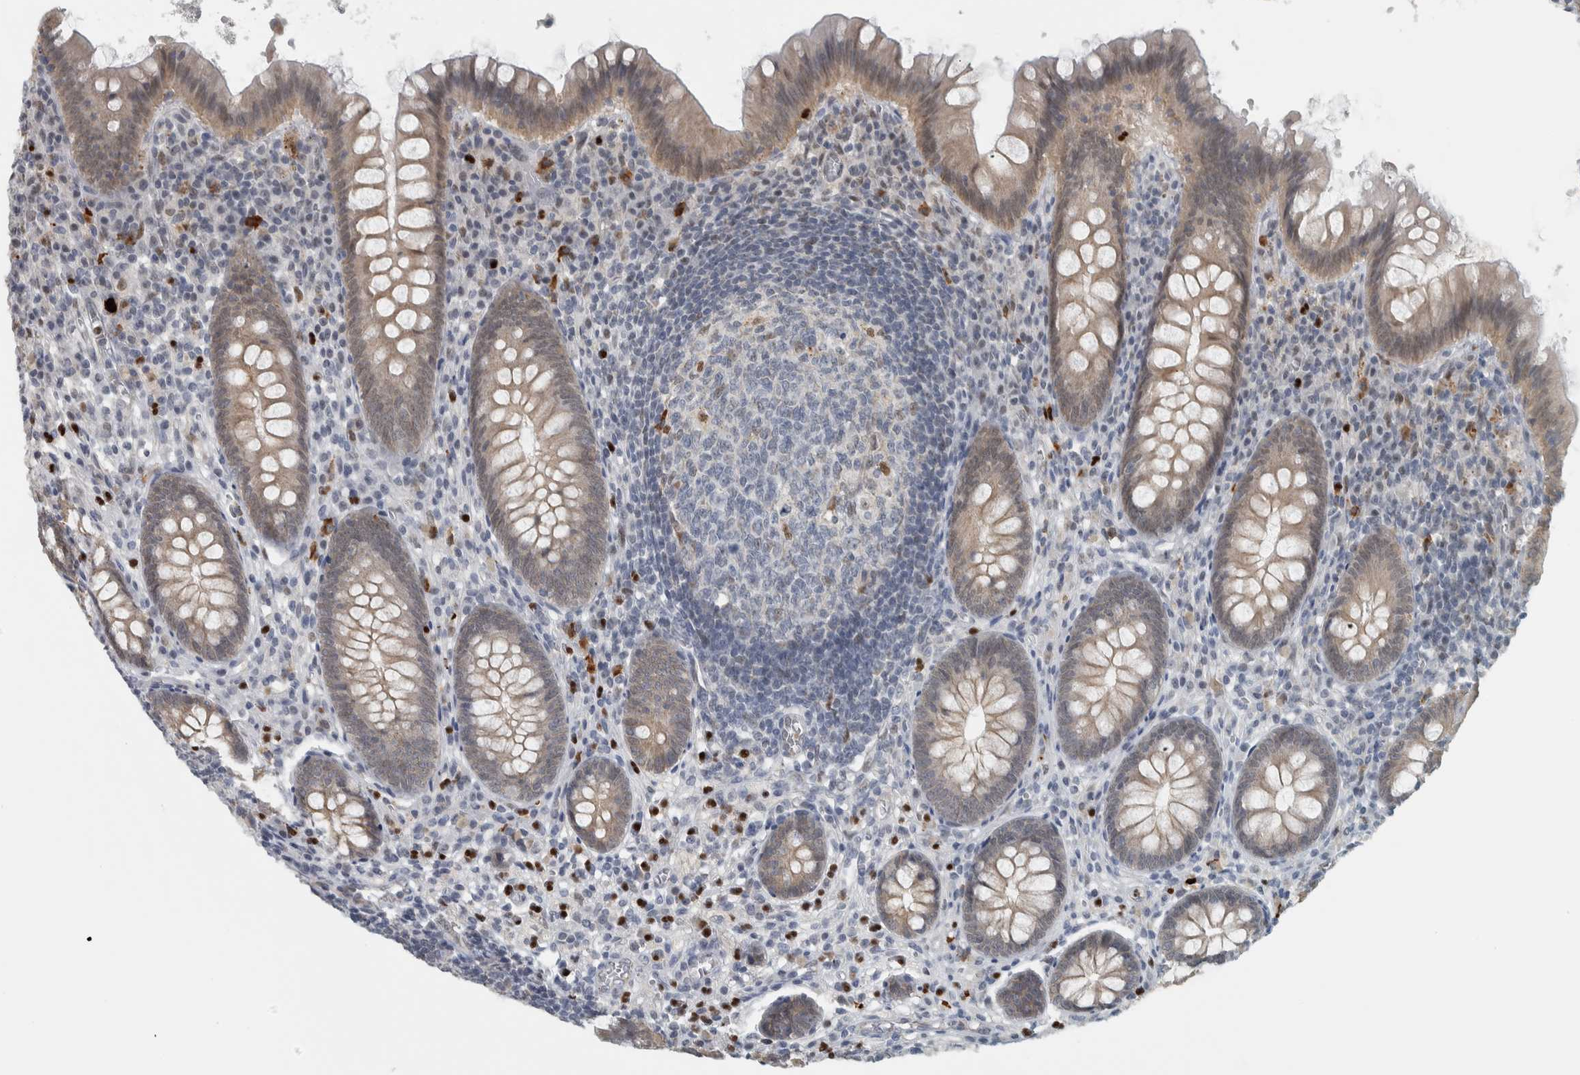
{"staining": {"intensity": "weak", "quantity": ">75%", "location": "cytoplasmic/membranous"}, "tissue": "appendix", "cell_type": "Glandular cells", "image_type": "normal", "snomed": [{"axis": "morphology", "description": "Normal tissue, NOS"}, {"axis": "topography", "description": "Appendix"}], "caption": "Protein analysis of benign appendix reveals weak cytoplasmic/membranous staining in about >75% of glandular cells. The staining was performed using DAB (3,3'-diaminobenzidine) to visualize the protein expression in brown, while the nuclei were stained in blue with hematoxylin (Magnification: 20x).", "gene": "ADPRM", "patient": {"sex": "male", "age": 56}}